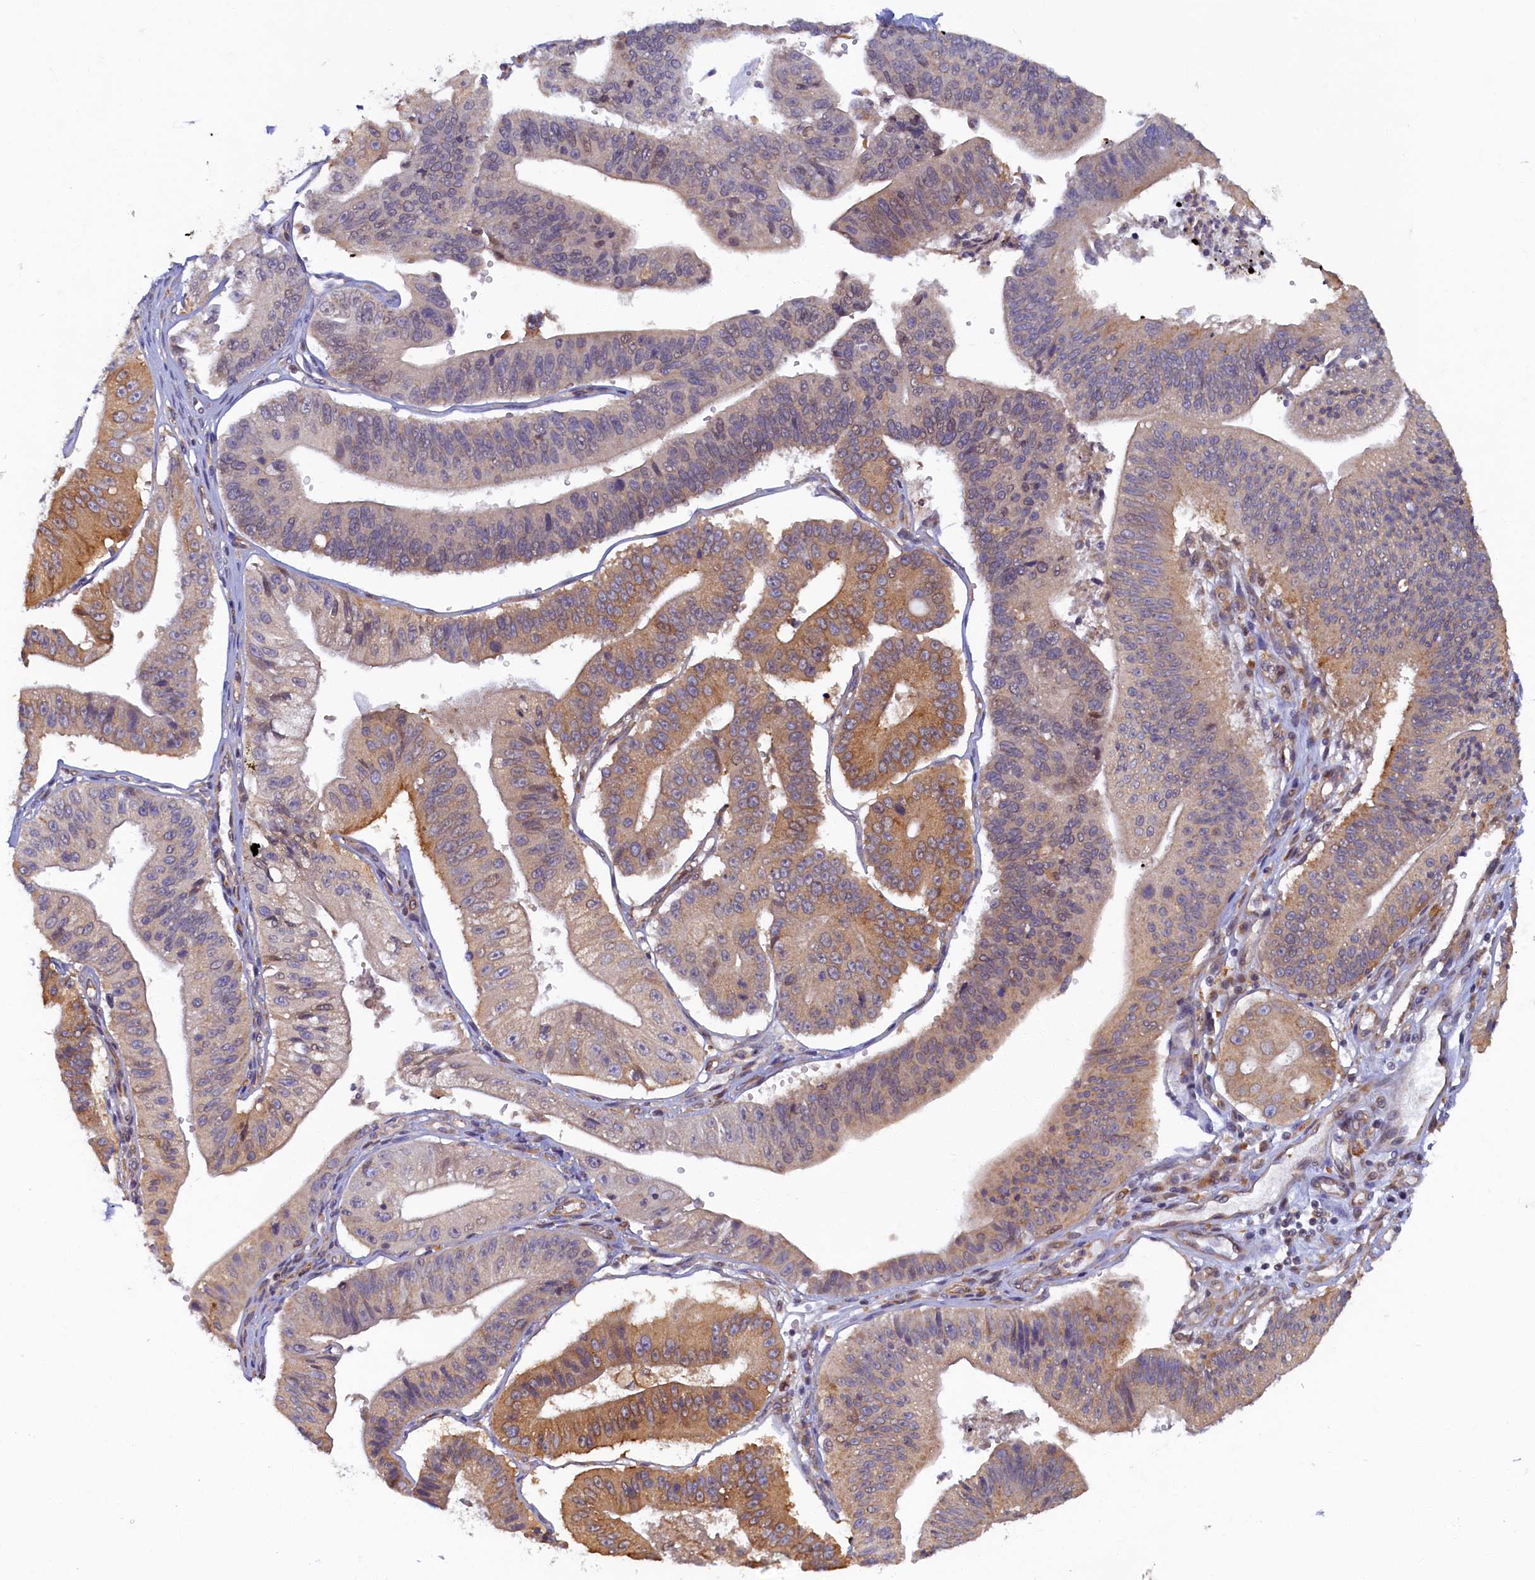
{"staining": {"intensity": "moderate", "quantity": "<25%", "location": "cytoplasmic/membranous"}, "tissue": "stomach cancer", "cell_type": "Tumor cells", "image_type": "cancer", "snomed": [{"axis": "morphology", "description": "Adenocarcinoma, NOS"}, {"axis": "topography", "description": "Stomach"}], "caption": "Protein staining by IHC displays moderate cytoplasmic/membranous staining in approximately <25% of tumor cells in stomach adenocarcinoma.", "gene": "STX12", "patient": {"sex": "male", "age": 59}}